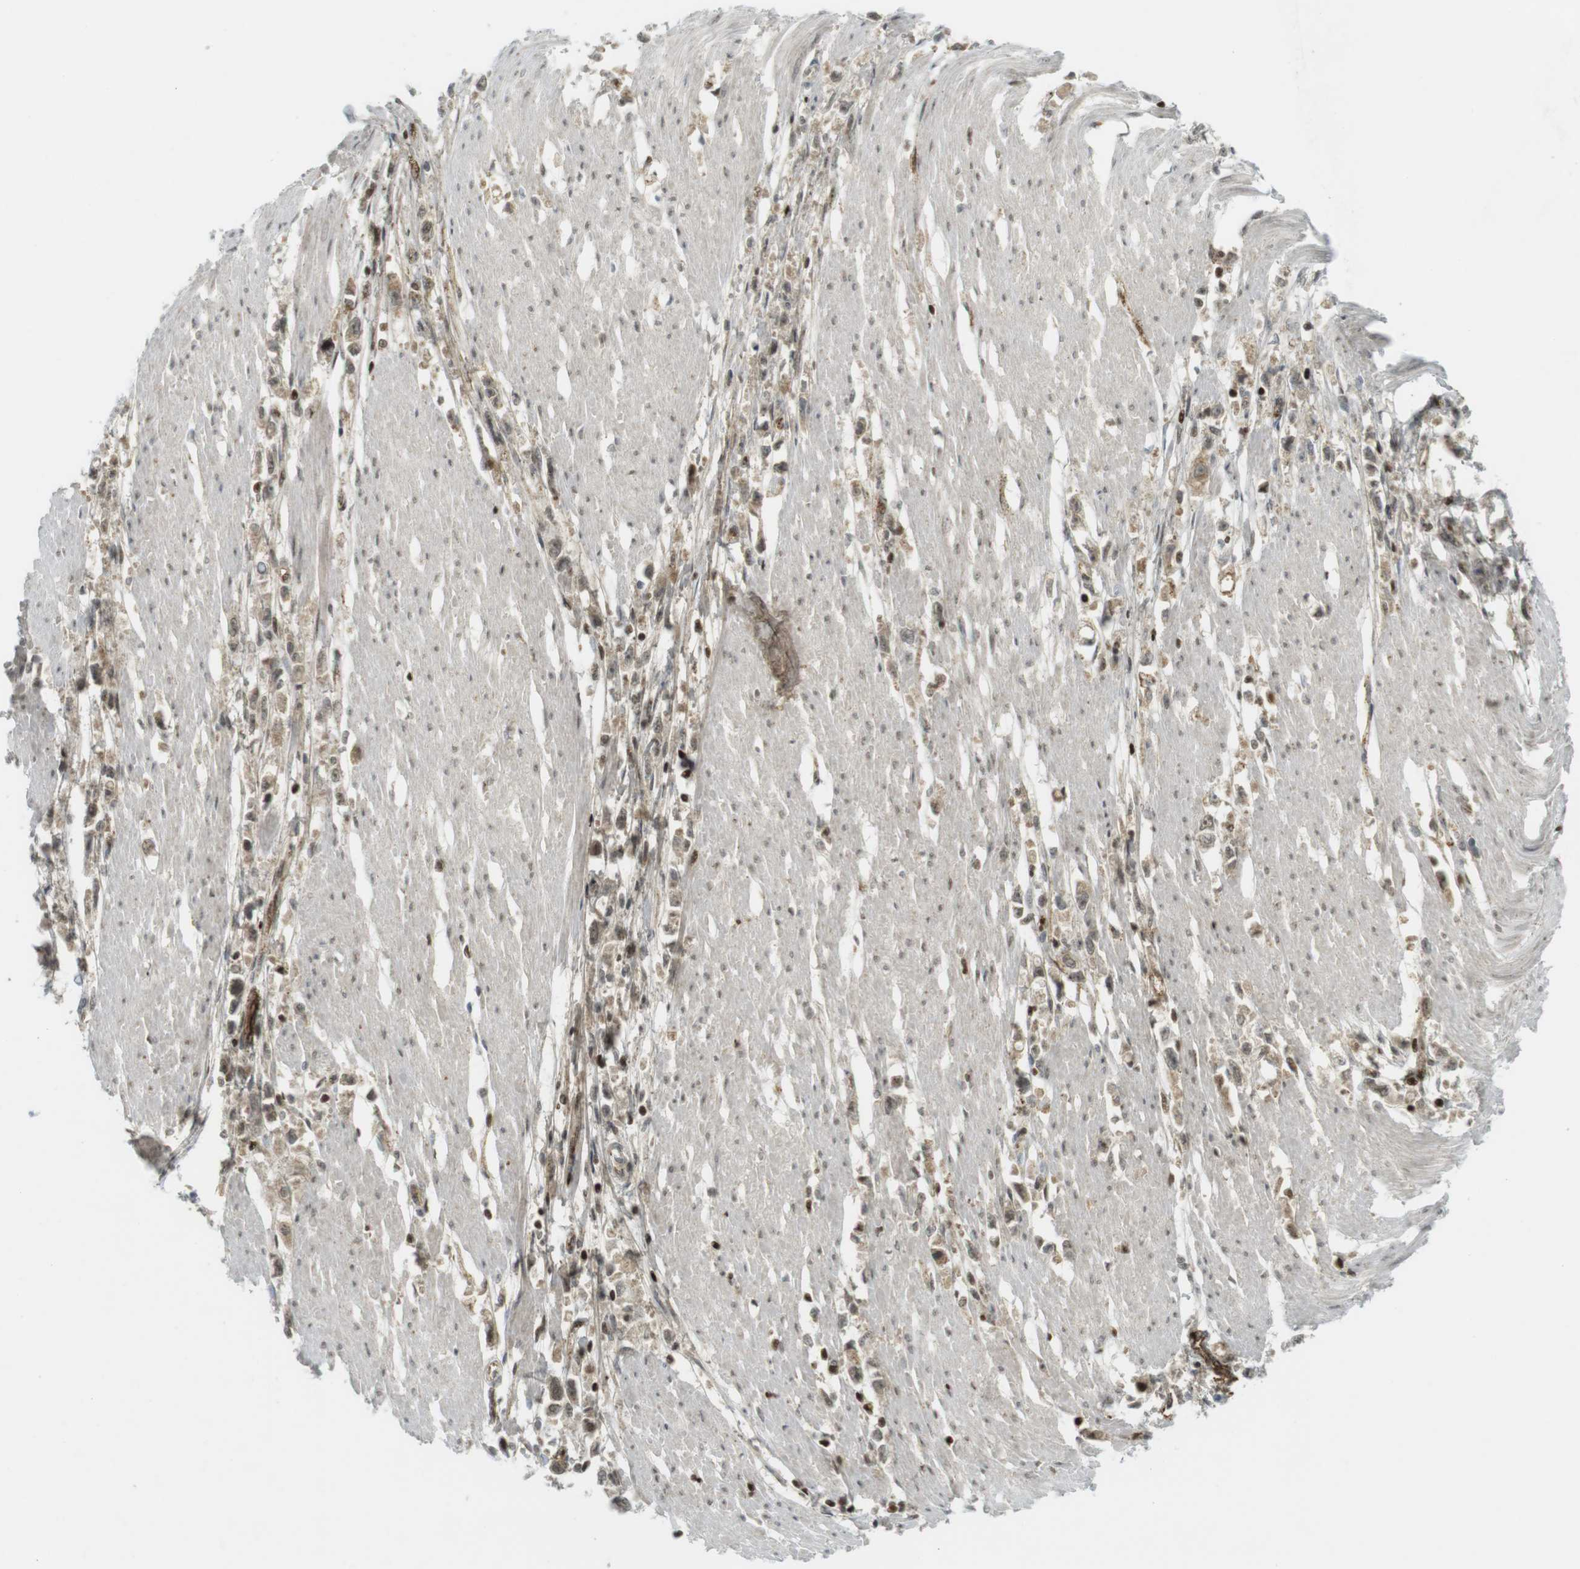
{"staining": {"intensity": "weak", "quantity": ">75%", "location": "cytoplasmic/membranous,nuclear"}, "tissue": "stomach cancer", "cell_type": "Tumor cells", "image_type": "cancer", "snomed": [{"axis": "morphology", "description": "Adenocarcinoma, NOS"}, {"axis": "topography", "description": "Stomach"}], "caption": "Stomach cancer stained with DAB immunohistochemistry shows low levels of weak cytoplasmic/membranous and nuclear positivity in approximately >75% of tumor cells.", "gene": "PPP1R13B", "patient": {"sex": "female", "age": 59}}